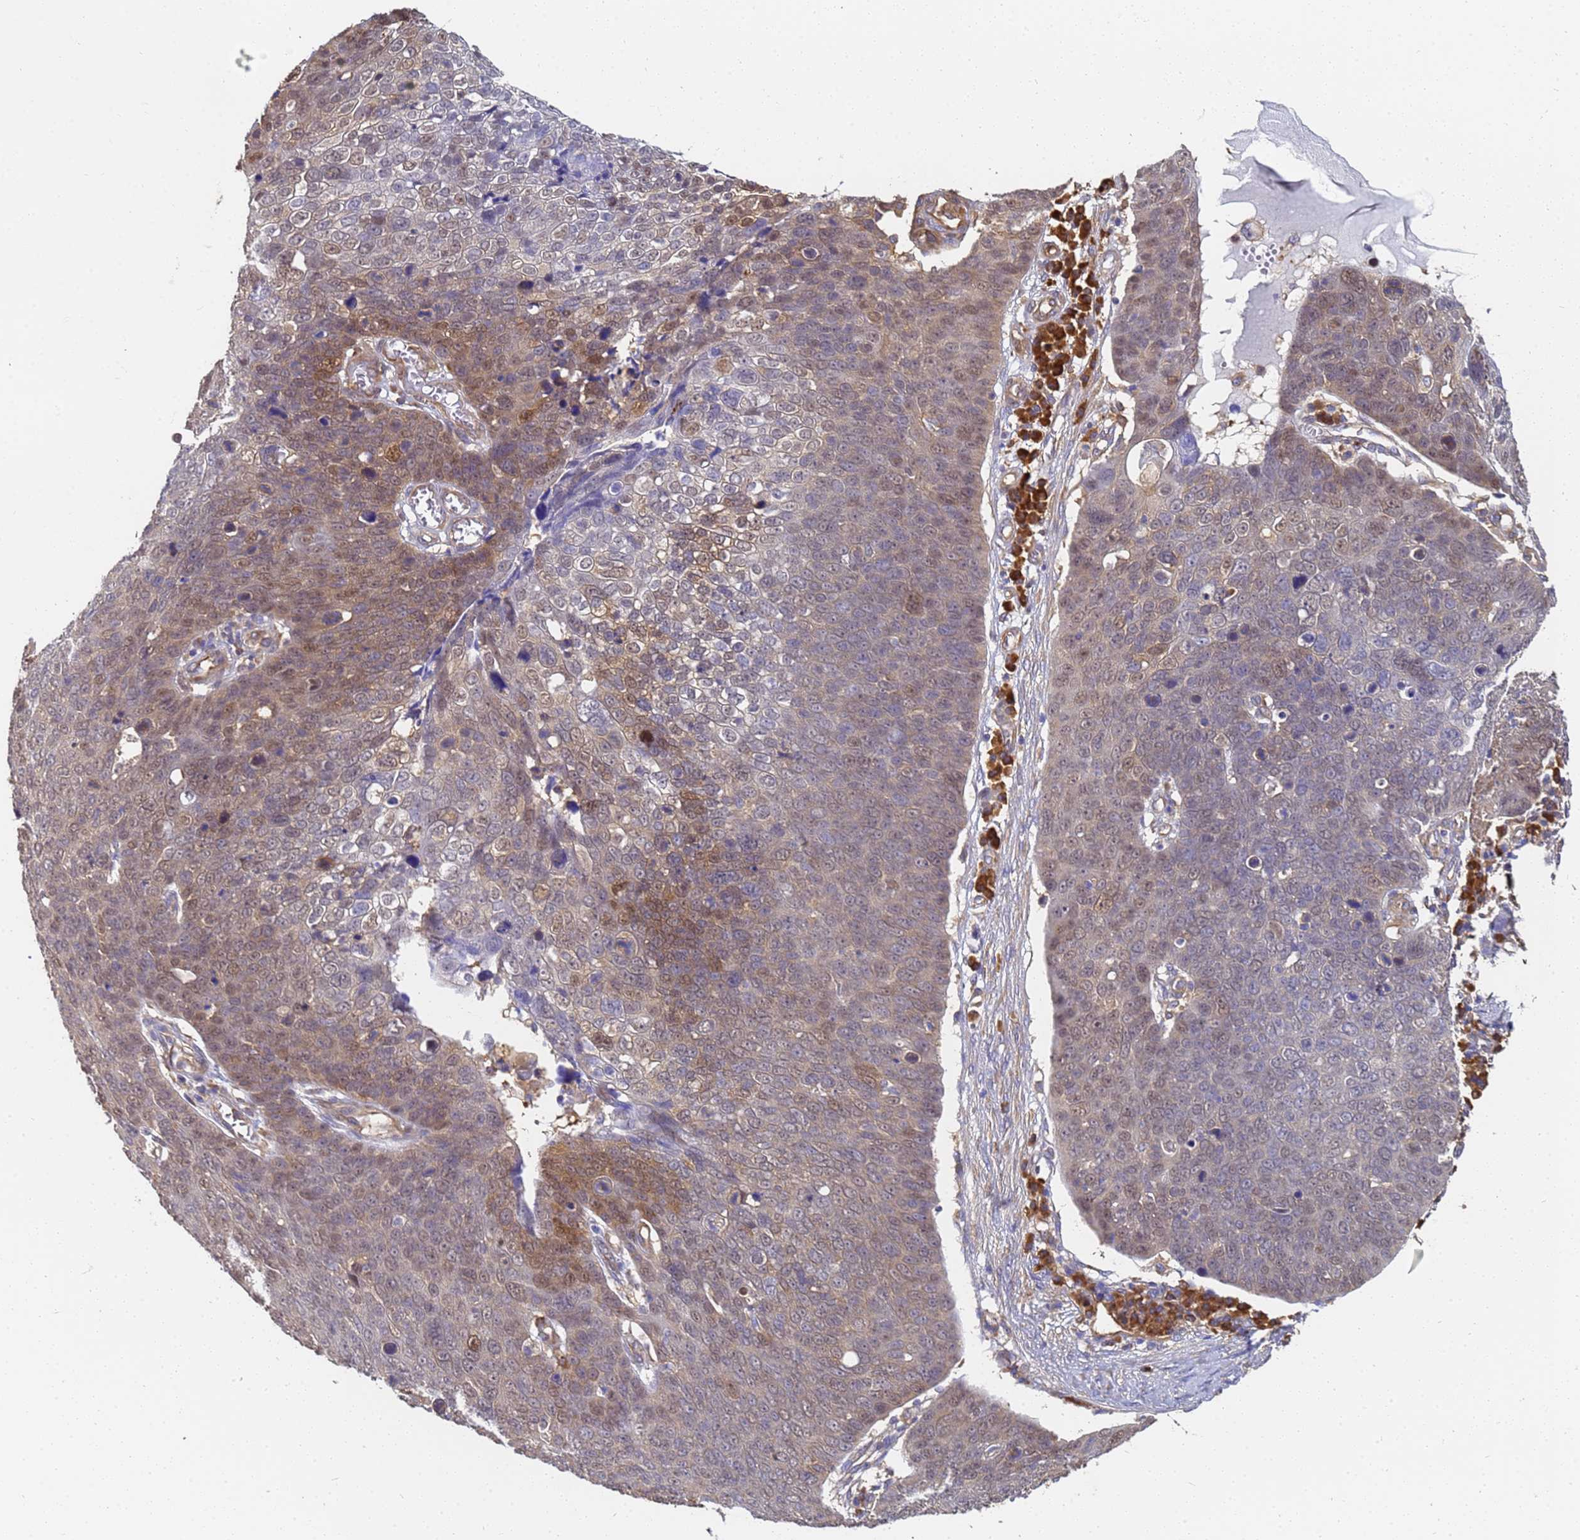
{"staining": {"intensity": "moderate", "quantity": "<25%", "location": "cytoplasmic/membranous,nuclear"}, "tissue": "skin cancer", "cell_type": "Tumor cells", "image_type": "cancer", "snomed": [{"axis": "morphology", "description": "Squamous cell carcinoma, NOS"}, {"axis": "topography", "description": "Skin"}], "caption": "Moderate cytoplasmic/membranous and nuclear protein positivity is appreciated in approximately <25% of tumor cells in squamous cell carcinoma (skin).", "gene": "NME1-NME2", "patient": {"sex": "male", "age": 71}}